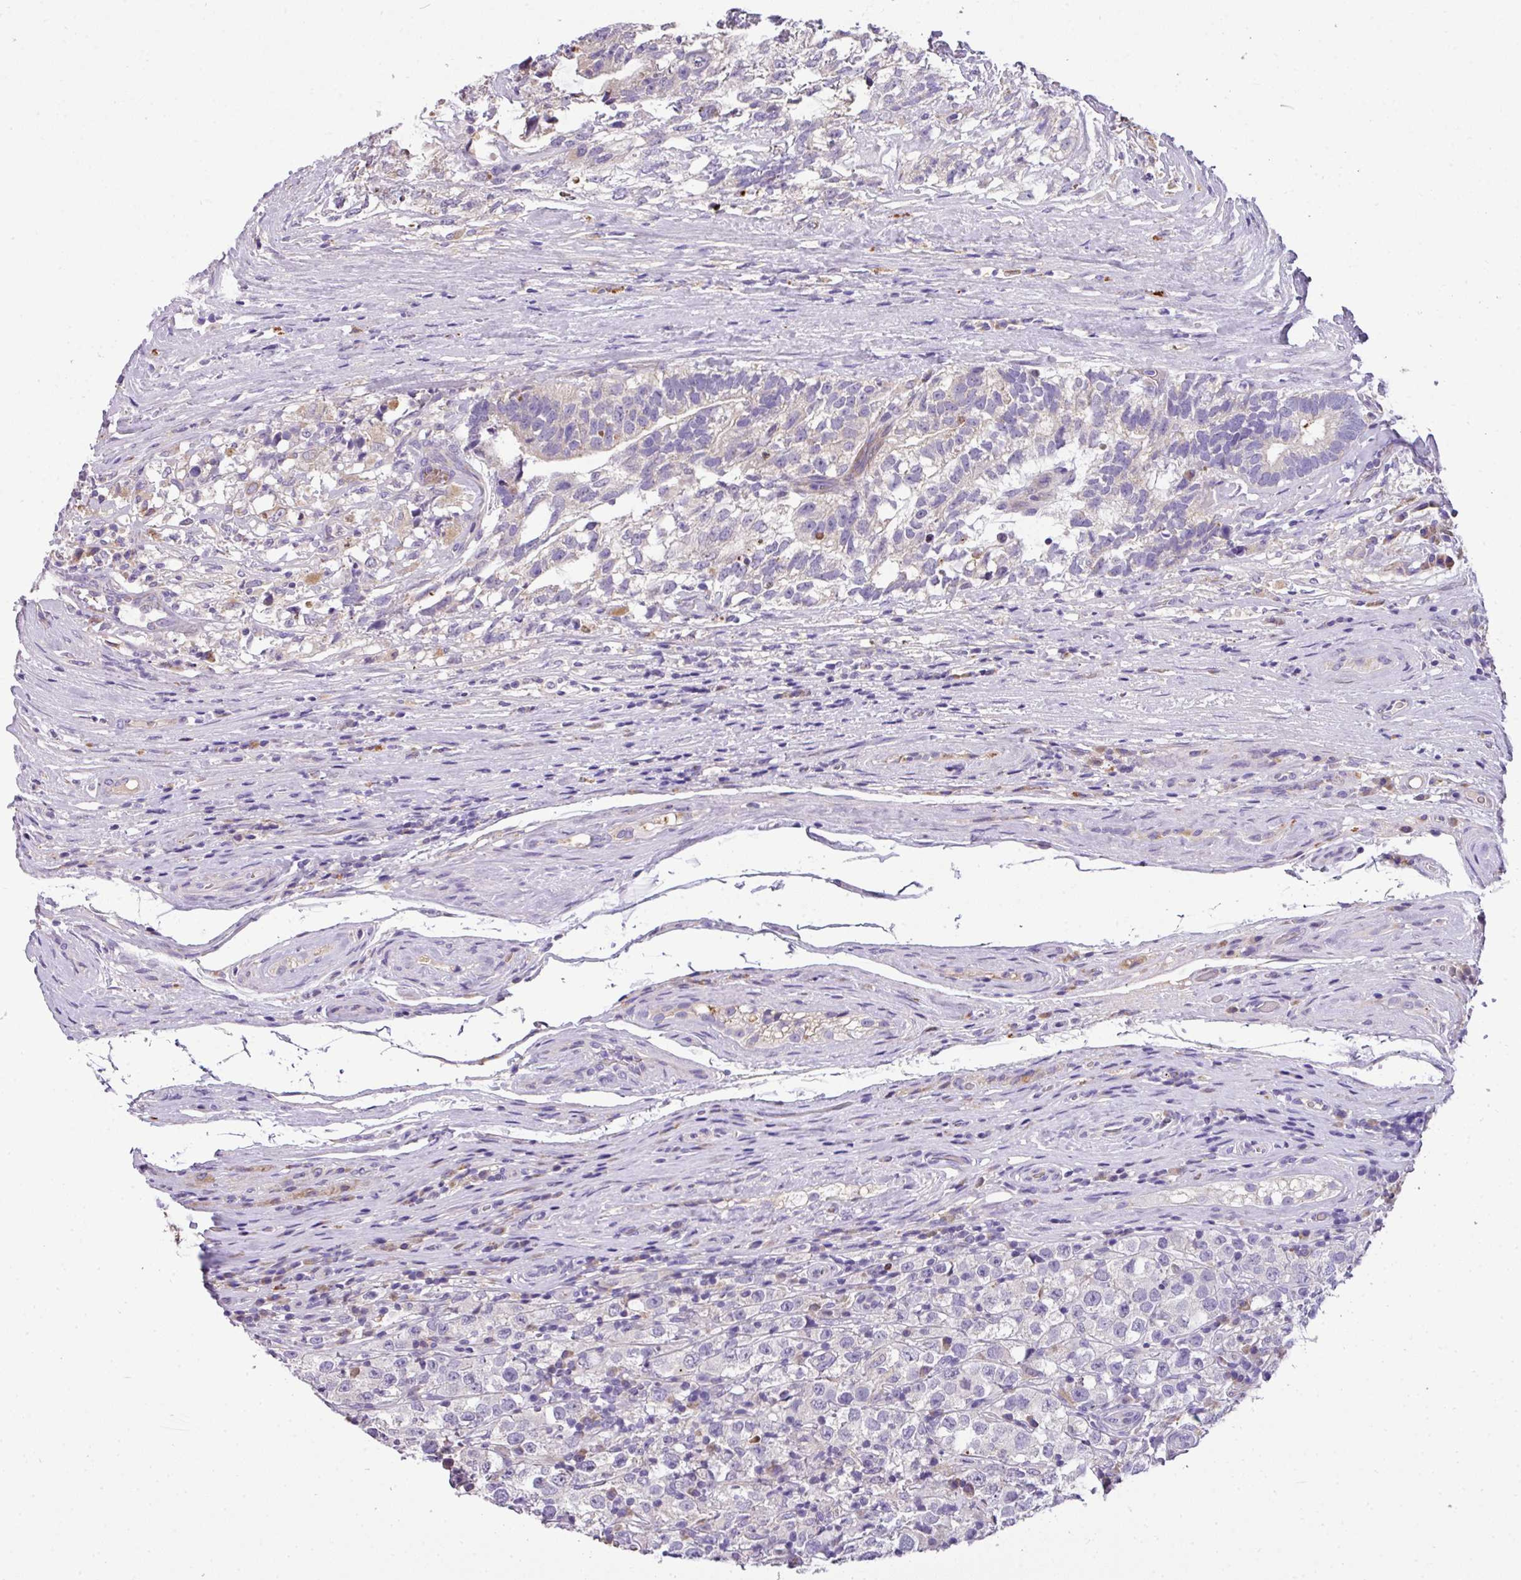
{"staining": {"intensity": "negative", "quantity": "none", "location": "none"}, "tissue": "testis cancer", "cell_type": "Tumor cells", "image_type": "cancer", "snomed": [{"axis": "morphology", "description": "Seminoma, NOS"}, {"axis": "morphology", "description": "Carcinoma, Embryonal, NOS"}, {"axis": "topography", "description": "Testis"}], "caption": "IHC photomicrograph of neoplastic tissue: testis cancer (embryonal carcinoma) stained with DAB demonstrates no significant protein expression in tumor cells. Brightfield microscopy of immunohistochemistry stained with DAB (brown) and hematoxylin (blue), captured at high magnification.", "gene": "ANXA2R", "patient": {"sex": "male", "age": 41}}